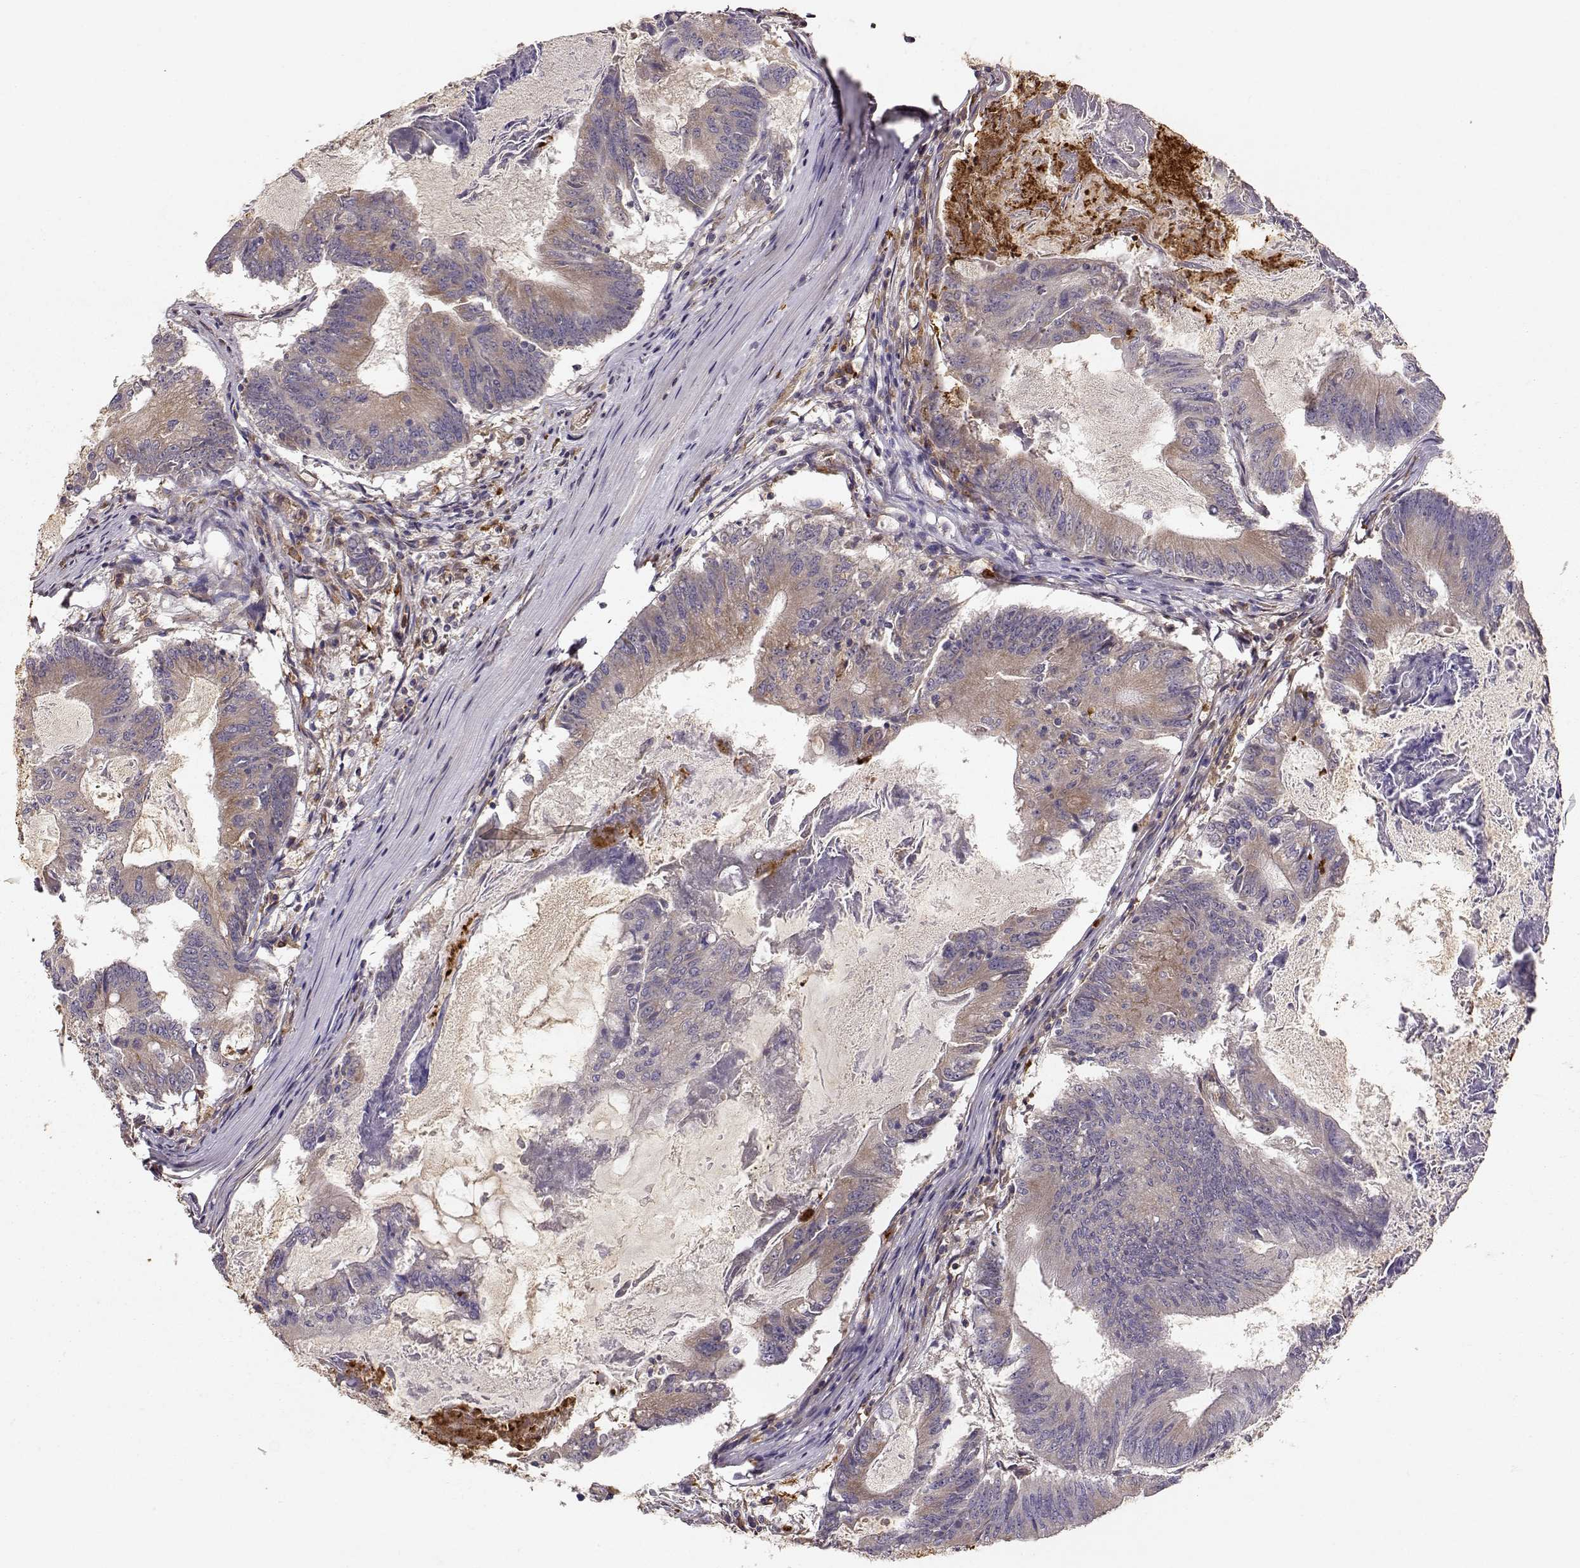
{"staining": {"intensity": "weak", "quantity": ">75%", "location": "cytoplasmic/membranous"}, "tissue": "colorectal cancer", "cell_type": "Tumor cells", "image_type": "cancer", "snomed": [{"axis": "morphology", "description": "Adenocarcinoma, NOS"}, {"axis": "topography", "description": "Colon"}], "caption": "Protein analysis of adenocarcinoma (colorectal) tissue shows weak cytoplasmic/membranous expression in approximately >75% of tumor cells.", "gene": "ARHGEF2", "patient": {"sex": "female", "age": 70}}